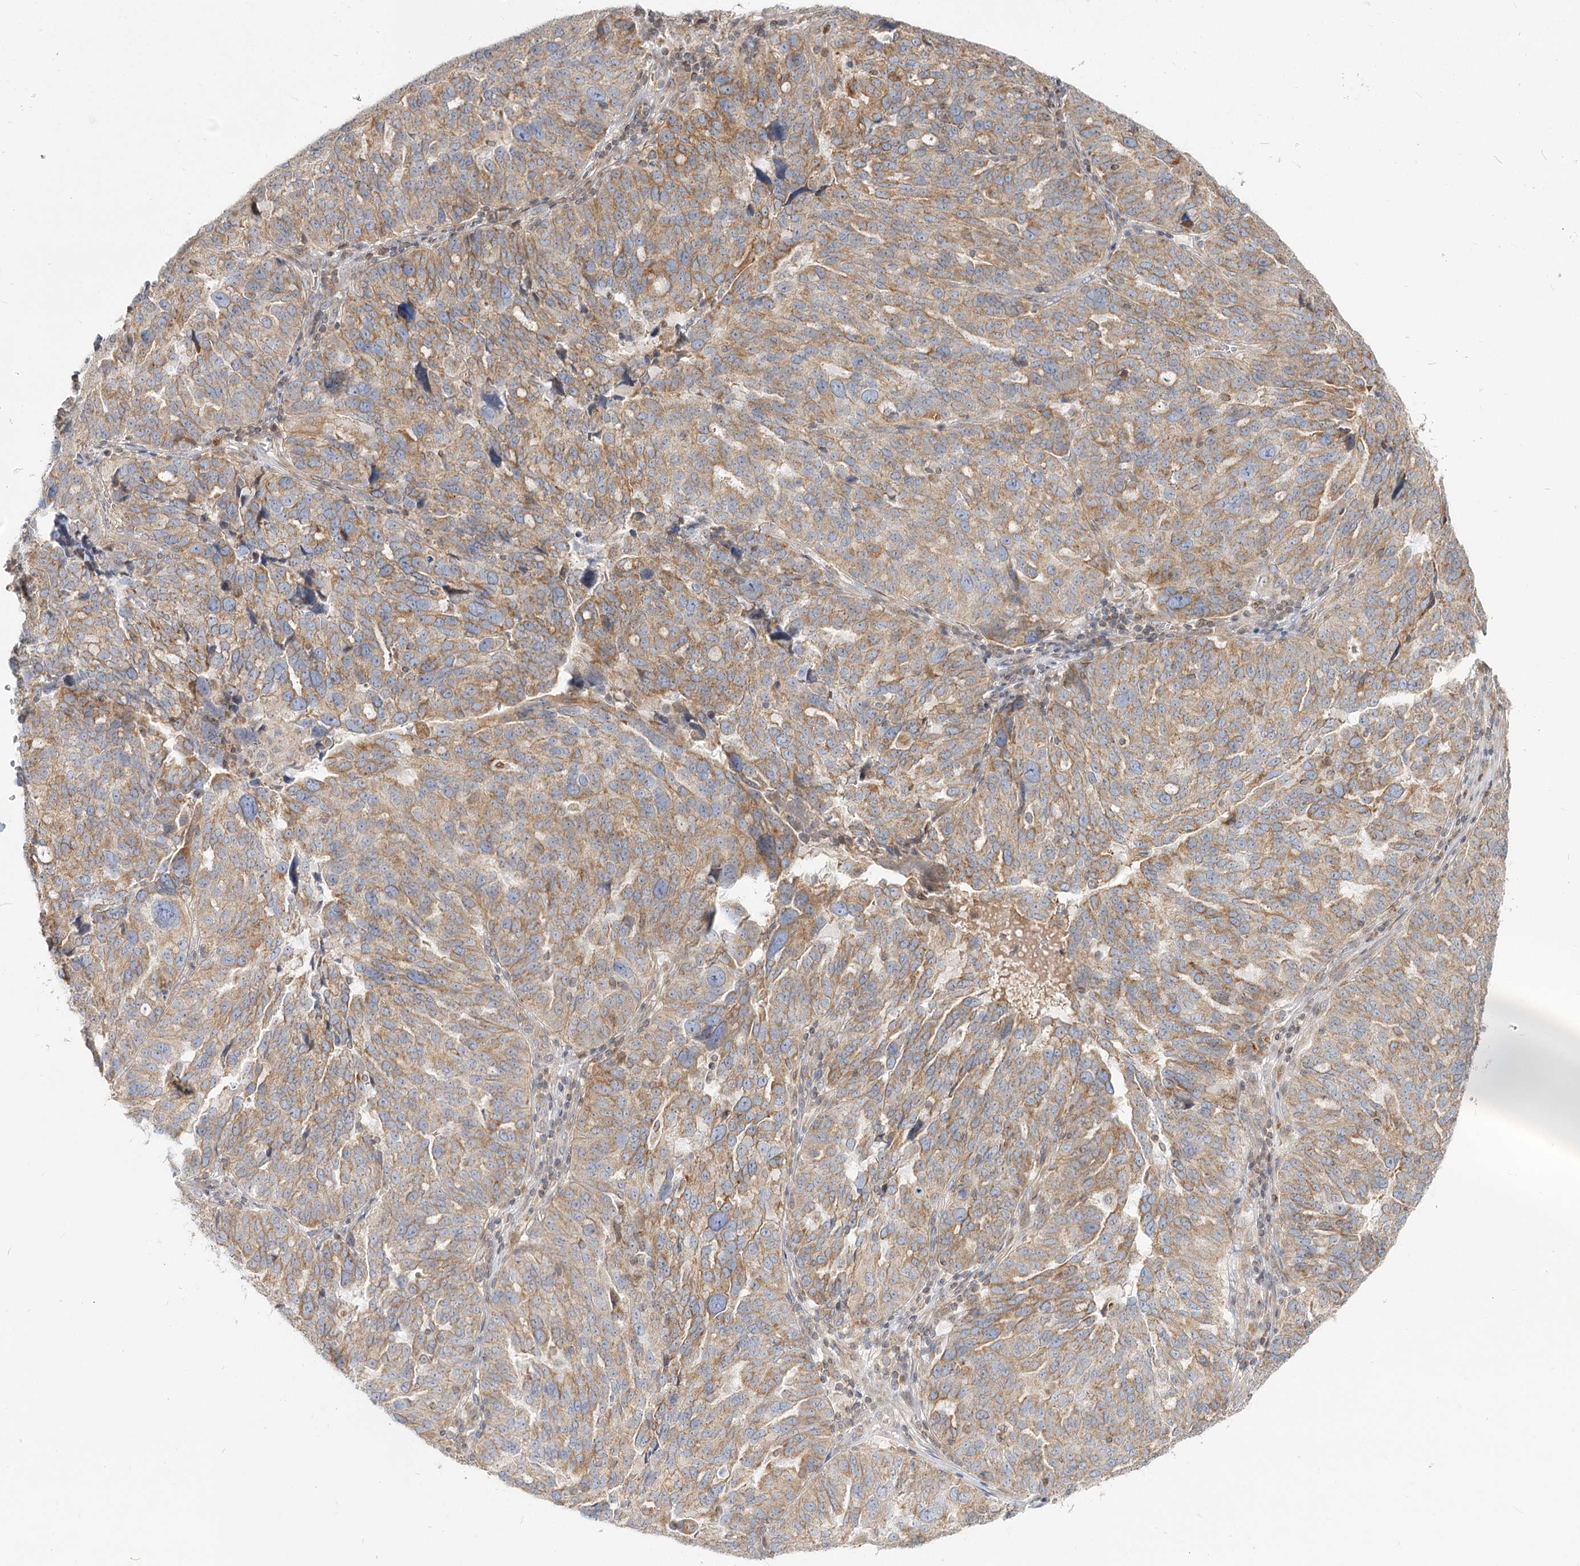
{"staining": {"intensity": "moderate", "quantity": ">75%", "location": "cytoplasmic/membranous"}, "tissue": "ovarian cancer", "cell_type": "Tumor cells", "image_type": "cancer", "snomed": [{"axis": "morphology", "description": "Cystadenocarcinoma, serous, NOS"}, {"axis": "topography", "description": "Ovary"}], "caption": "Protein expression analysis of human serous cystadenocarcinoma (ovarian) reveals moderate cytoplasmic/membranous staining in about >75% of tumor cells.", "gene": "MTMR3", "patient": {"sex": "female", "age": 59}}